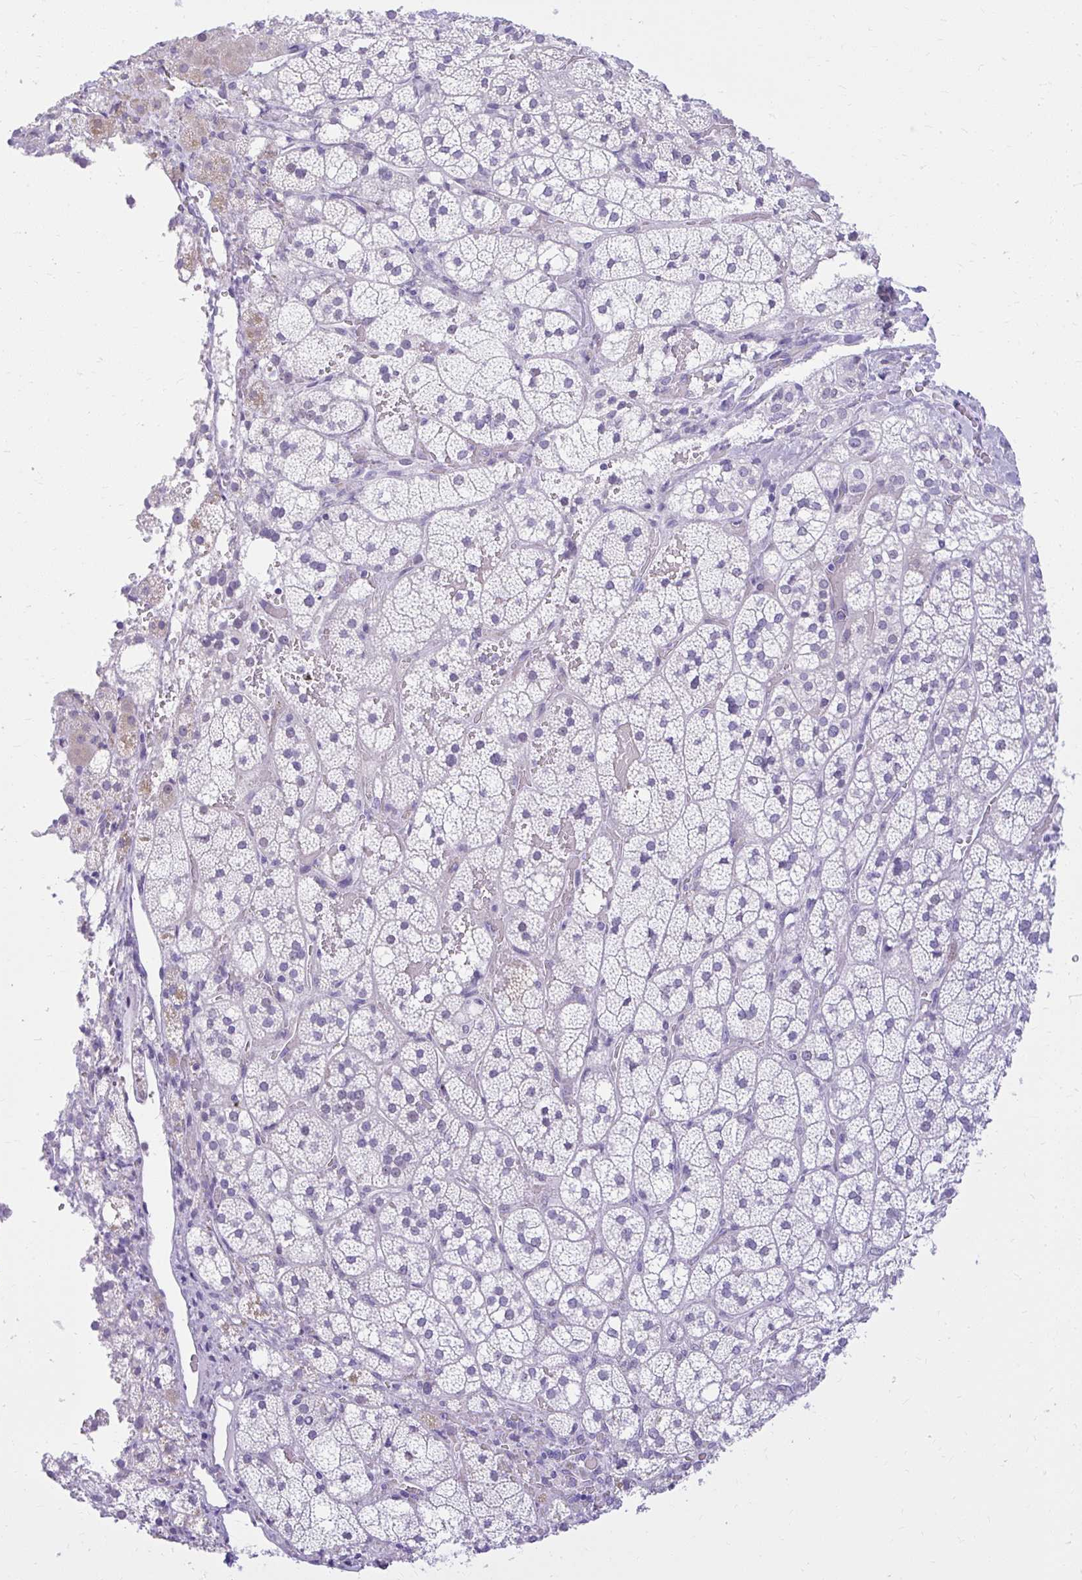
{"staining": {"intensity": "negative", "quantity": "none", "location": "none"}, "tissue": "adrenal gland", "cell_type": "Glandular cells", "image_type": "normal", "snomed": [{"axis": "morphology", "description": "Normal tissue, NOS"}, {"axis": "topography", "description": "Adrenal gland"}], "caption": "A high-resolution micrograph shows IHC staining of normal adrenal gland, which shows no significant positivity in glandular cells.", "gene": "PRAP1", "patient": {"sex": "male", "age": 53}}